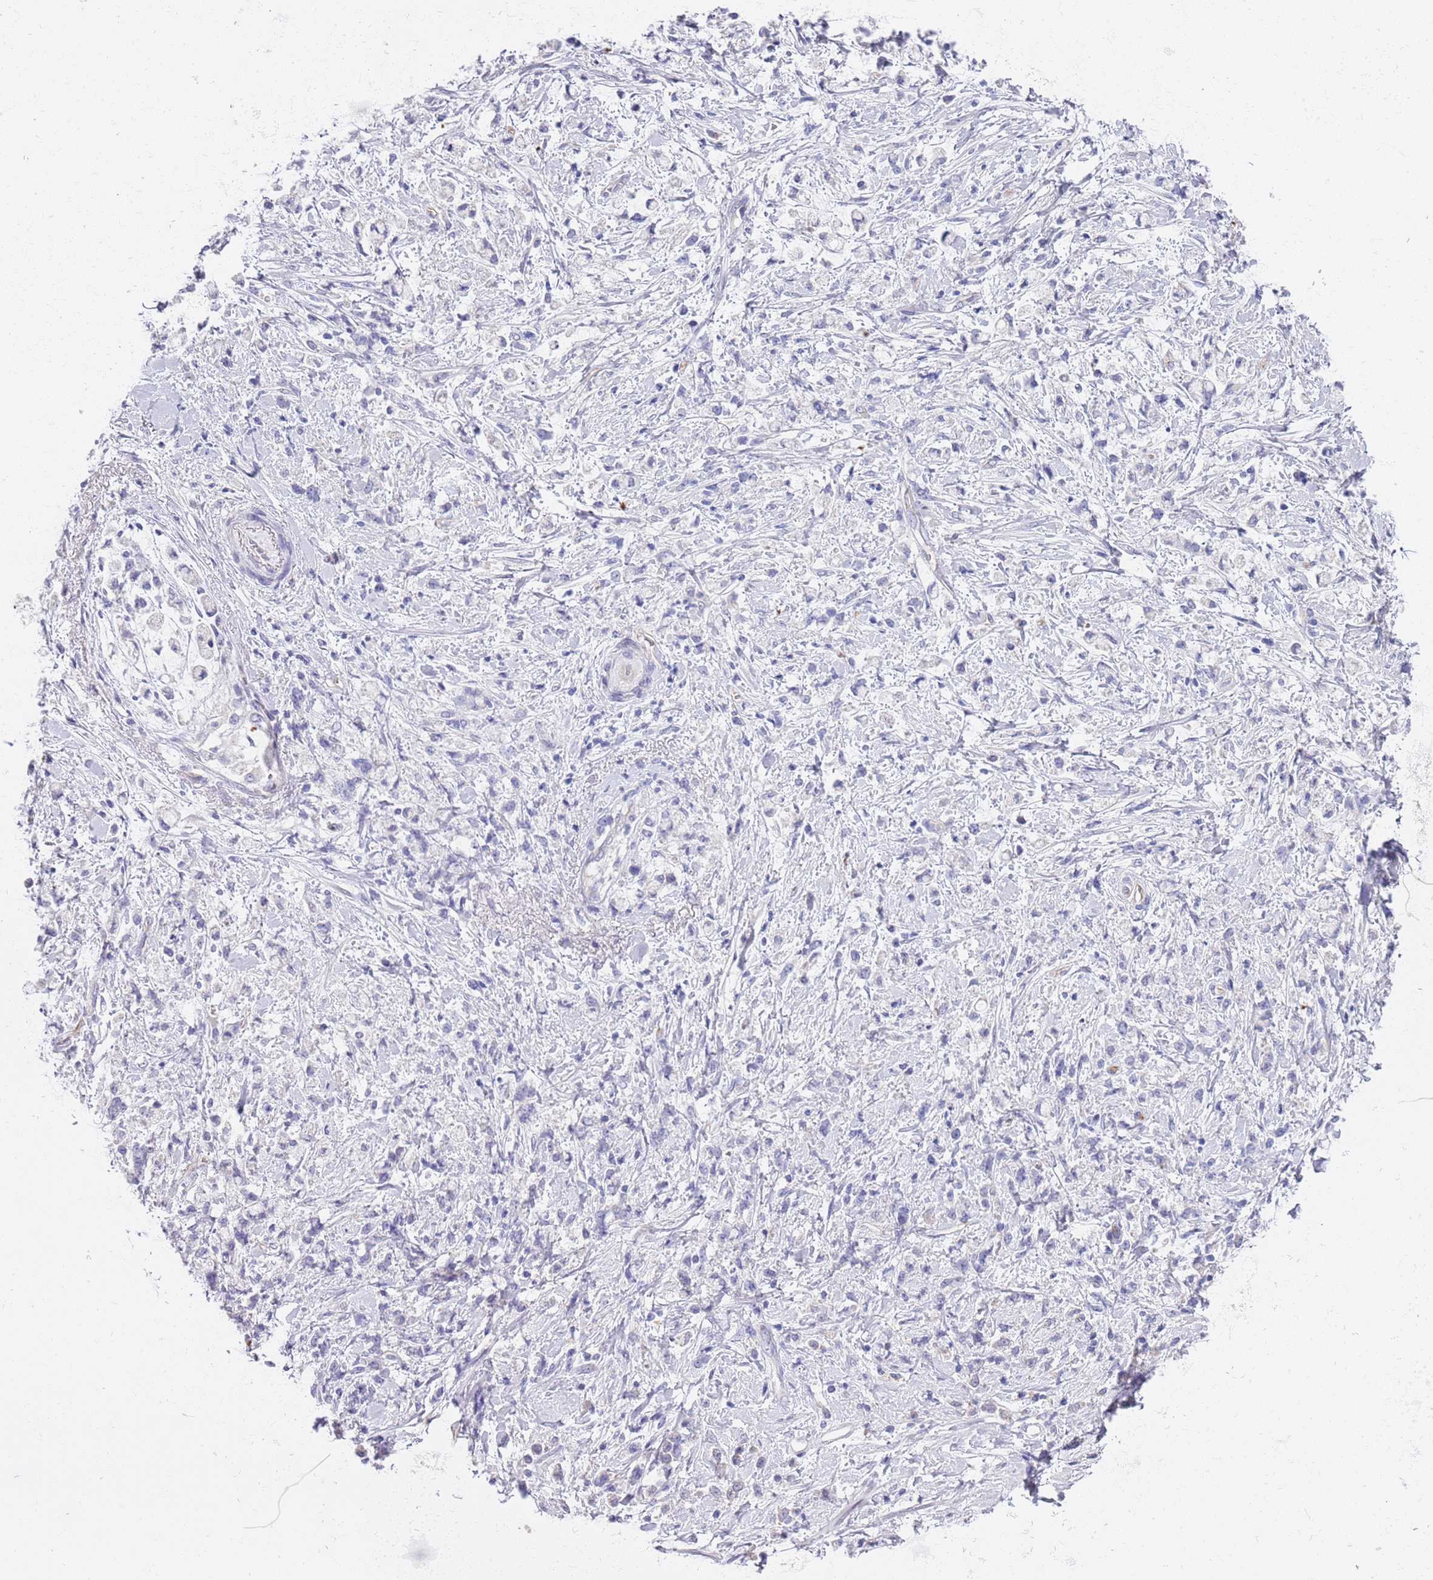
{"staining": {"intensity": "negative", "quantity": "none", "location": "none"}, "tissue": "stomach cancer", "cell_type": "Tumor cells", "image_type": "cancer", "snomed": [{"axis": "morphology", "description": "Adenocarcinoma, NOS"}, {"axis": "topography", "description": "Stomach"}], "caption": "High power microscopy histopathology image of an immunohistochemistry (IHC) histopathology image of stomach cancer (adenocarcinoma), revealing no significant expression in tumor cells.", "gene": "BRMS1L", "patient": {"sex": "female", "age": 60}}